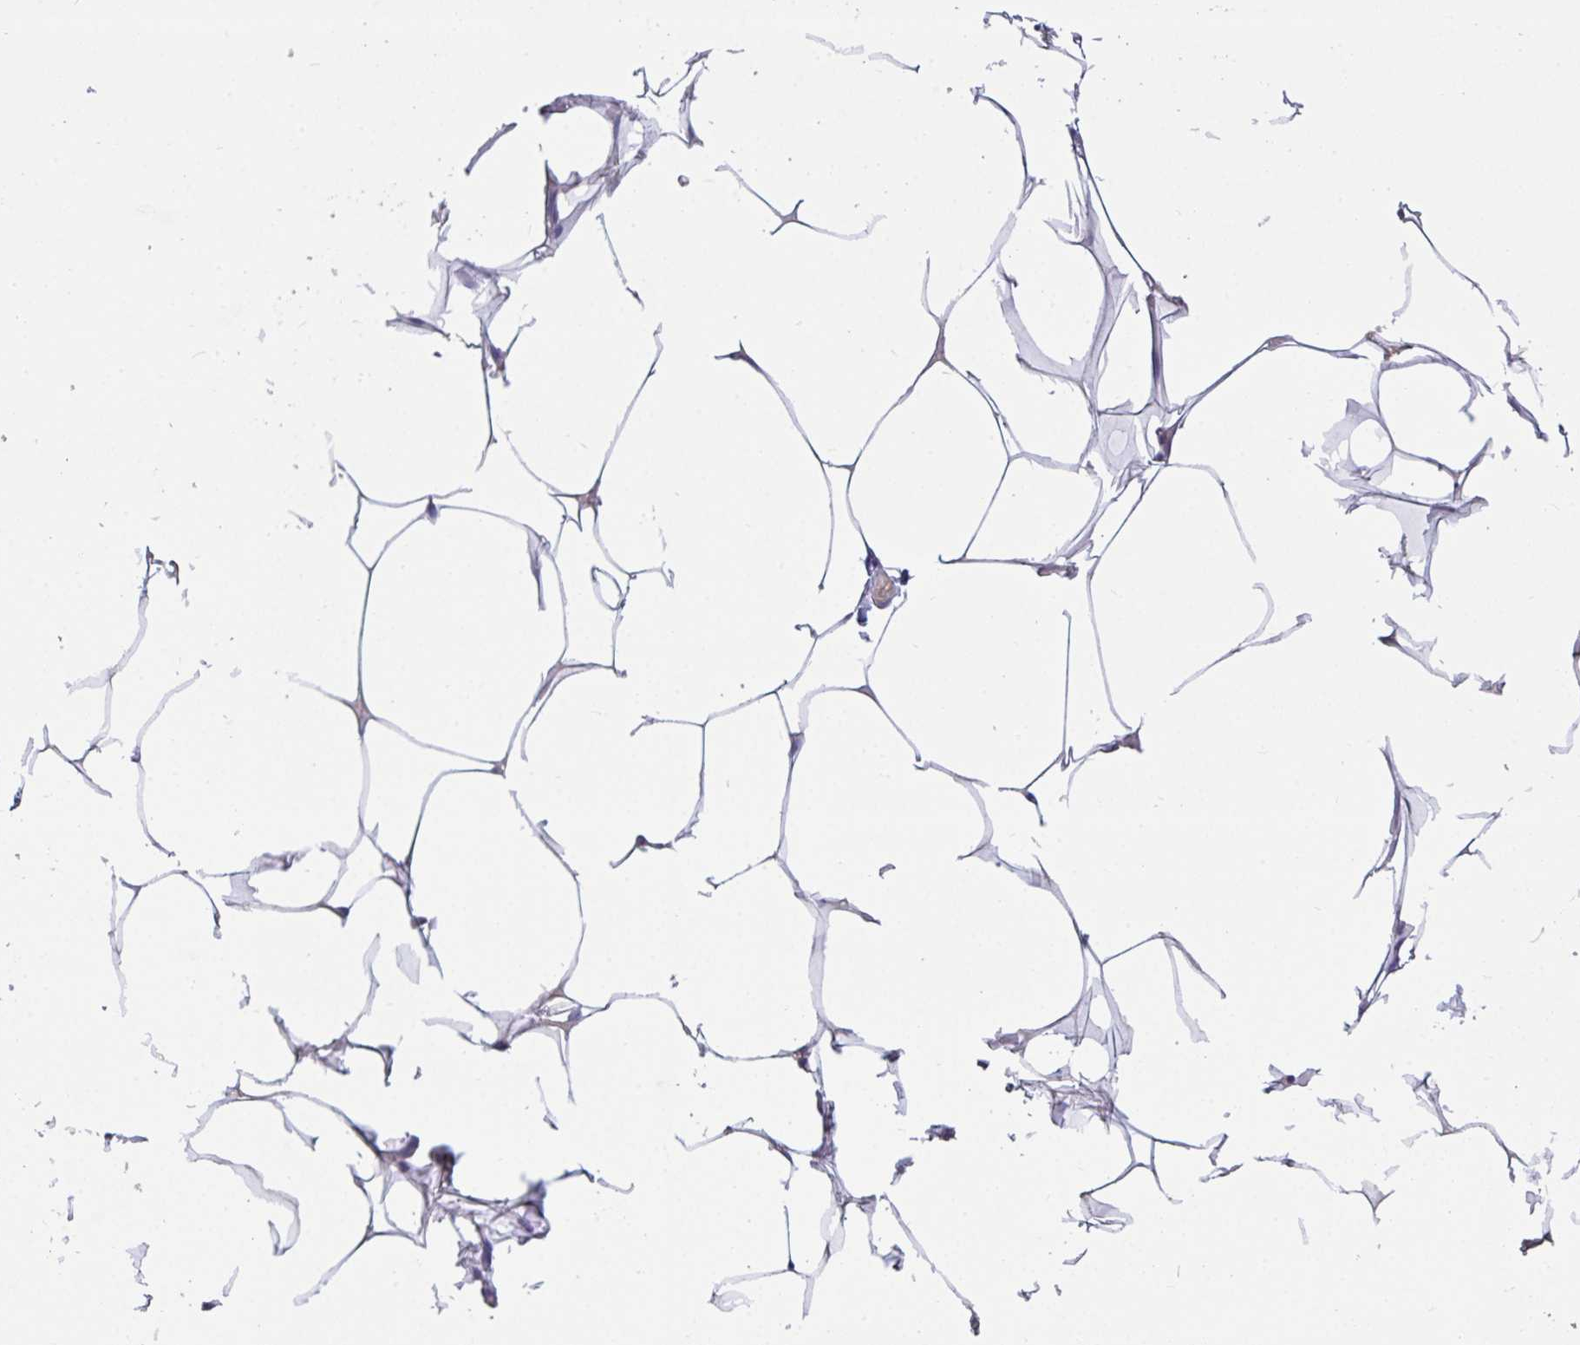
{"staining": {"intensity": "negative", "quantity": "none", "location": "none"}, "tissue": "breast", "cell_type": "Adipocytes", "image_type": "normal", "snomed": [{"axis": "morphology", "description": "Normal tissue, NOS"}, {"axis": "topography", "description": "Breast"}], "caption": "DAB immunohistochemical staining of unremarkable human breast exhibits no significant expression in adipocytes.", "gene": "MYC", "patient": {"sex": "female", "age": 27}}